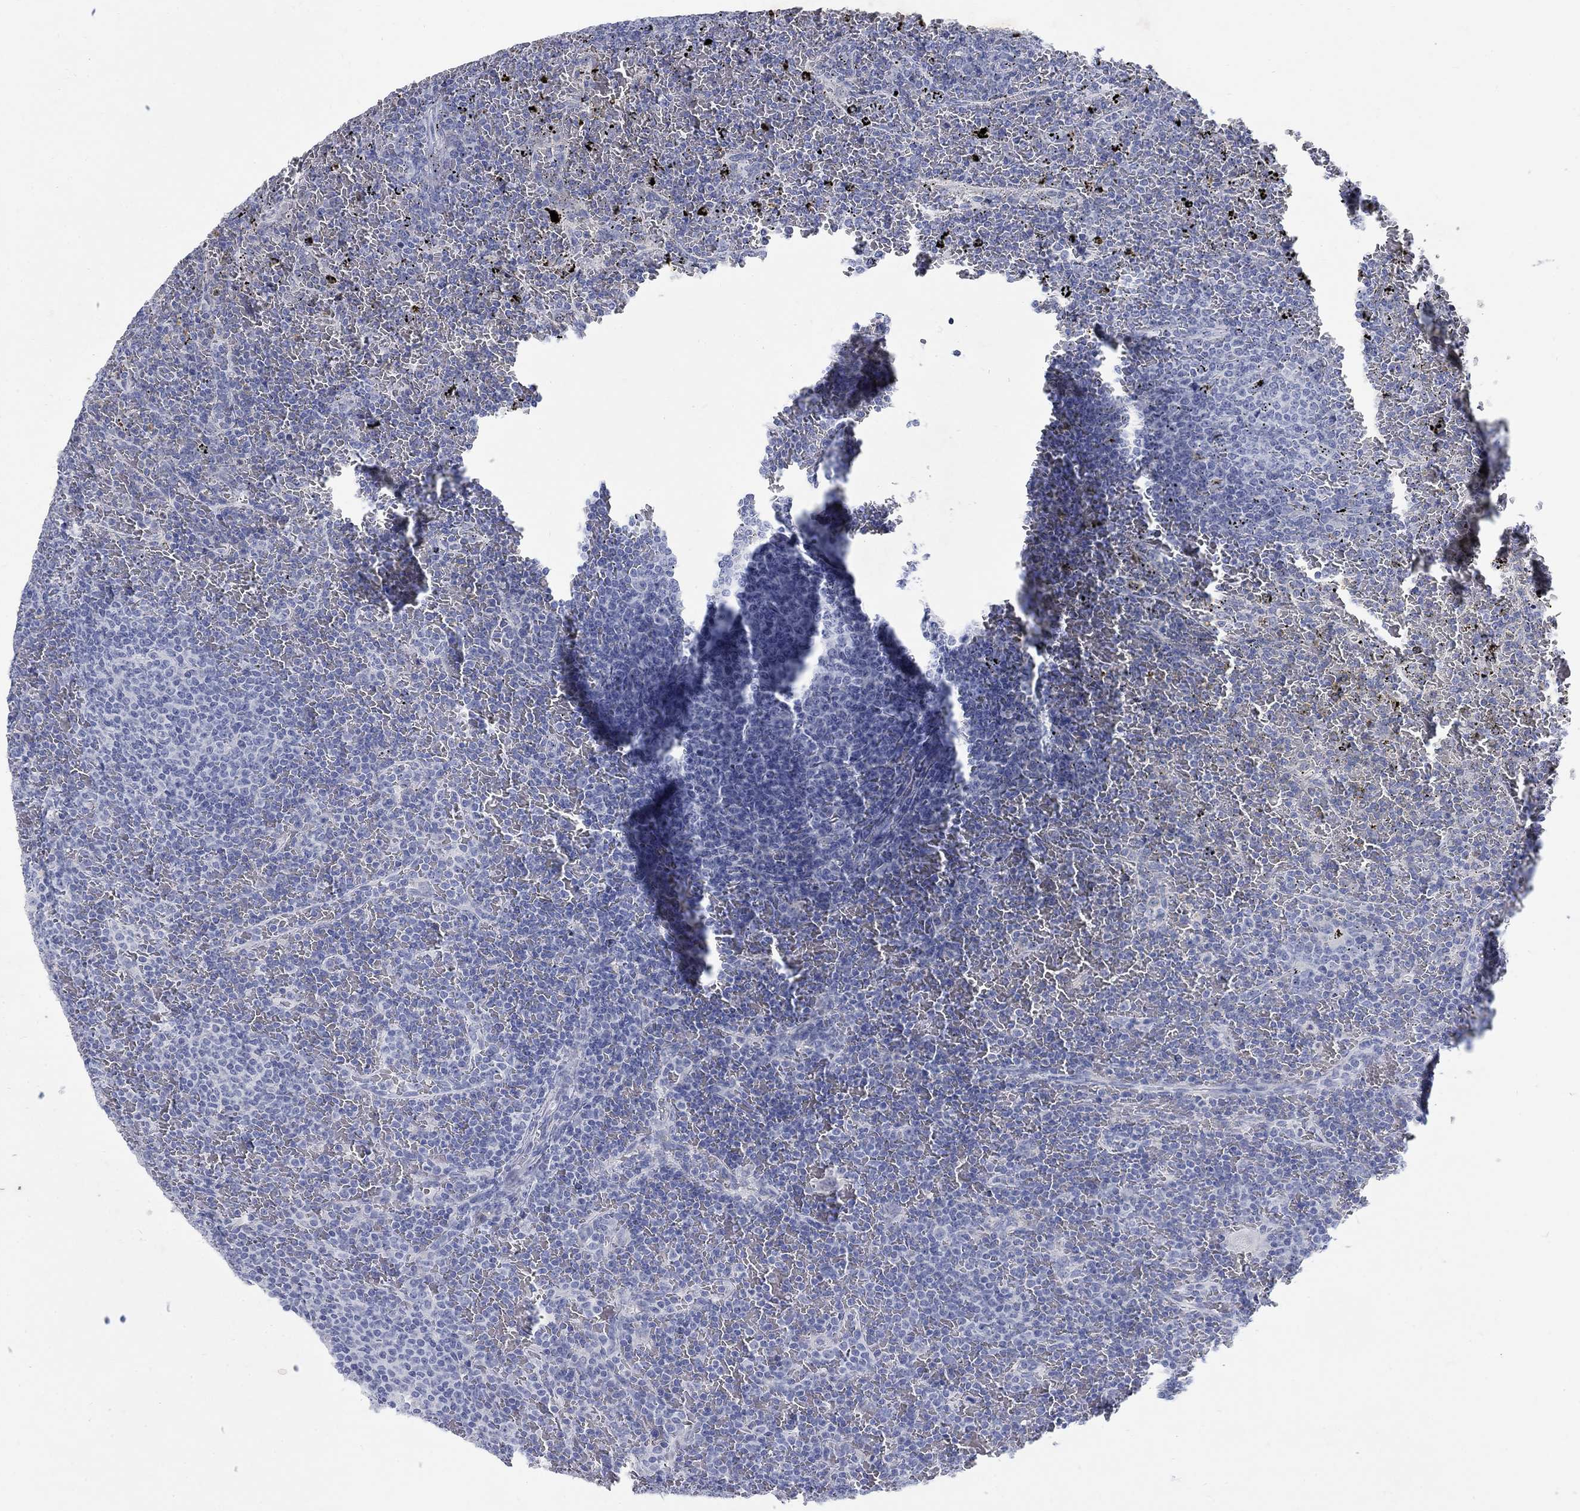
{"staining": {"intensity": "negative", "quantity": "none", "location": "none"}, "tissue": "lymphoma", "cell_type": "Tumor cells", "image_type": "cancer", "snomed": [{"axis": "morphology", "description": "Malignant lymphoma, non-Hodgkin's type, Low grade"}, {"axis": "topography", "description": "Spleen"}], "caption": "Image shows no significant protein expression in tumor cells of lymphoma.", "gene": "RFTN2", "patient": {"sex": "female", "age": 77}}